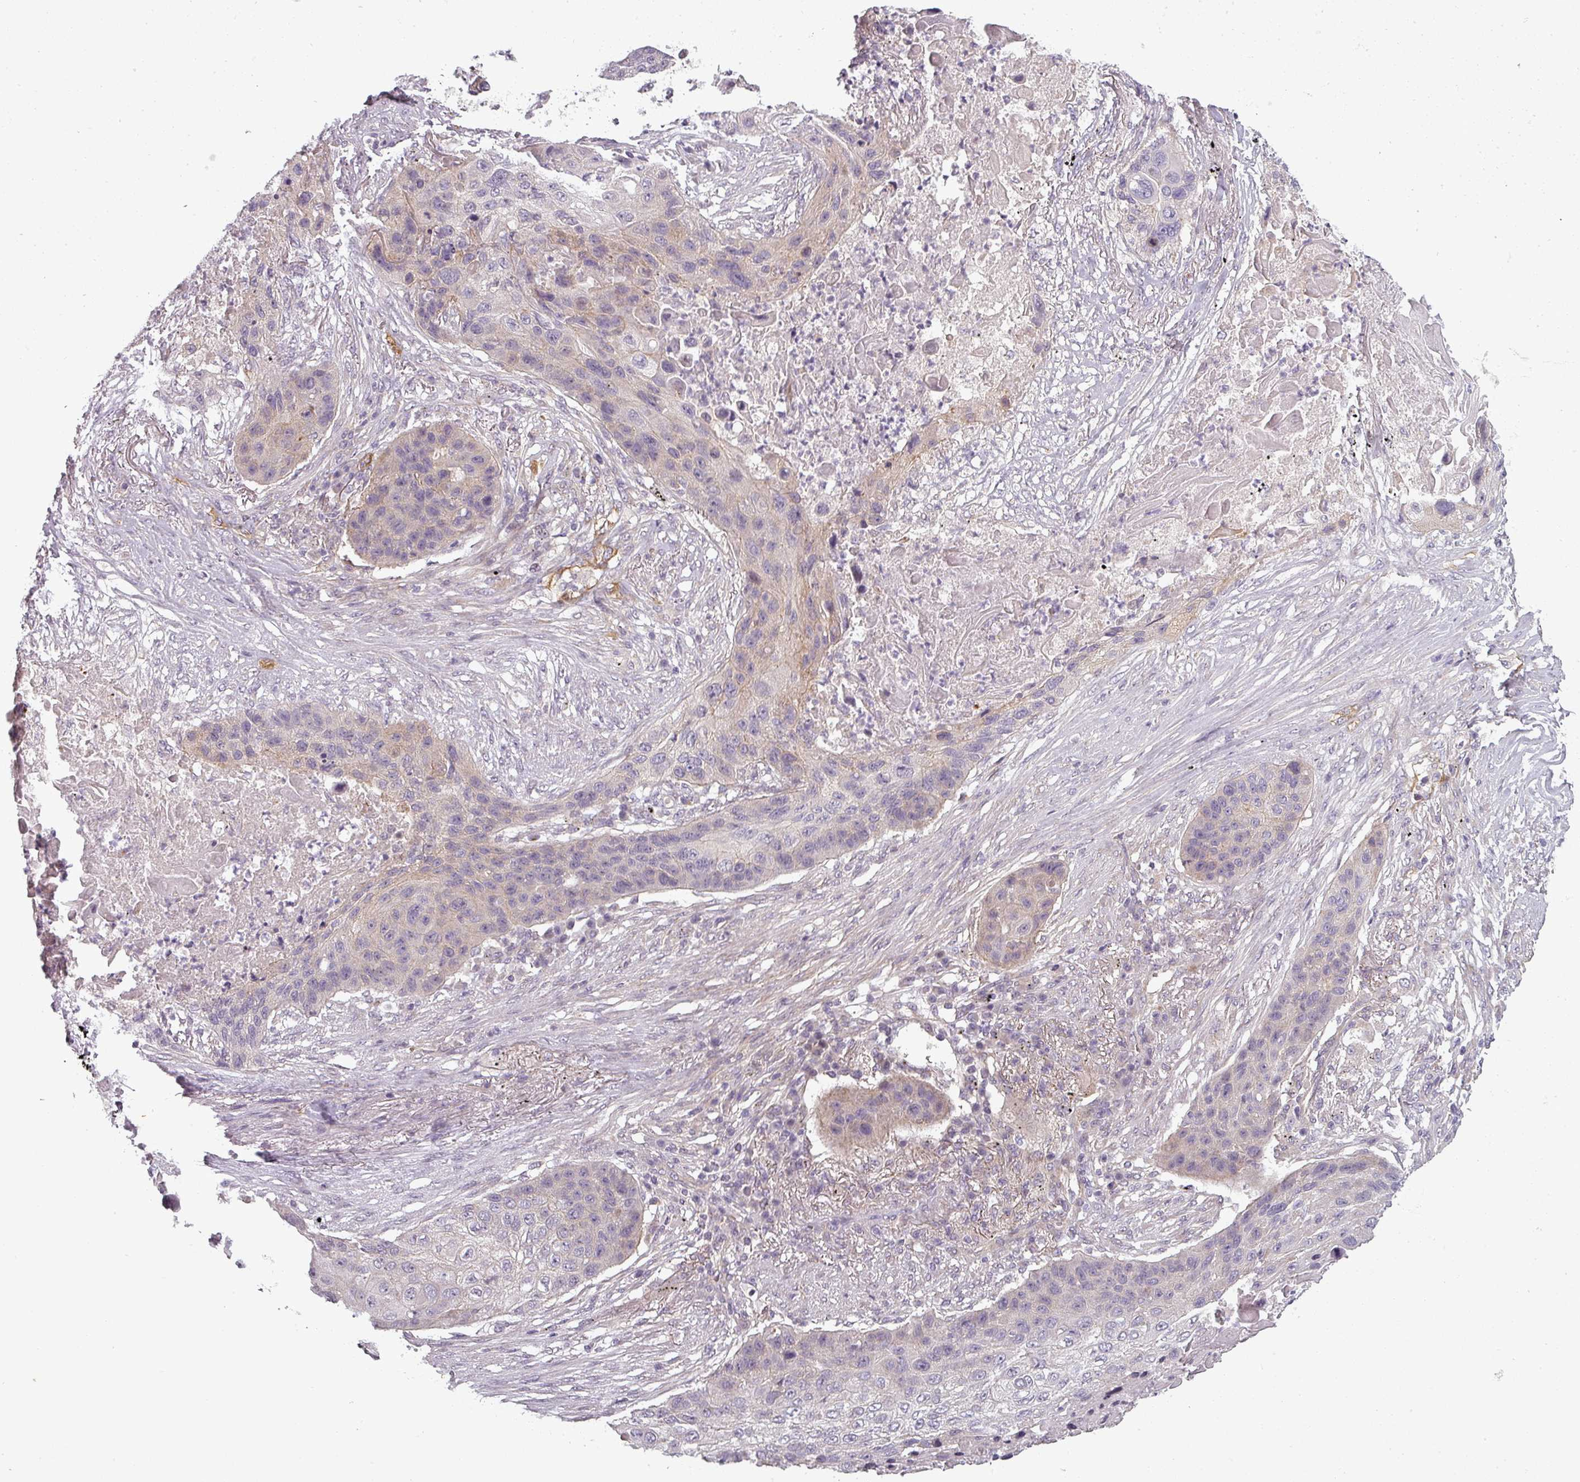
{"staining": {"intensity": "weak", "quantity": "<25%", "location": "cytoplasmic/membranous"}, "tissue": "lung cancer", "cell_type": "Tumor cells", "image_type": "cancer", "snomed": [{"axis": "morphology", "description": "Squamous cell carcinoma, NOS"}, {"axis": "topography", "description": "Lung"}], "caption": "High magnification brightfield microscopy of squamous cell carcinoma (lung) stained with DAB (brown) and counterstained with hematoxylin (blue): tumor cells show no significant positivity.", "gene": "SLC16A9", "patient": {"sex": "female", "age": 63}}